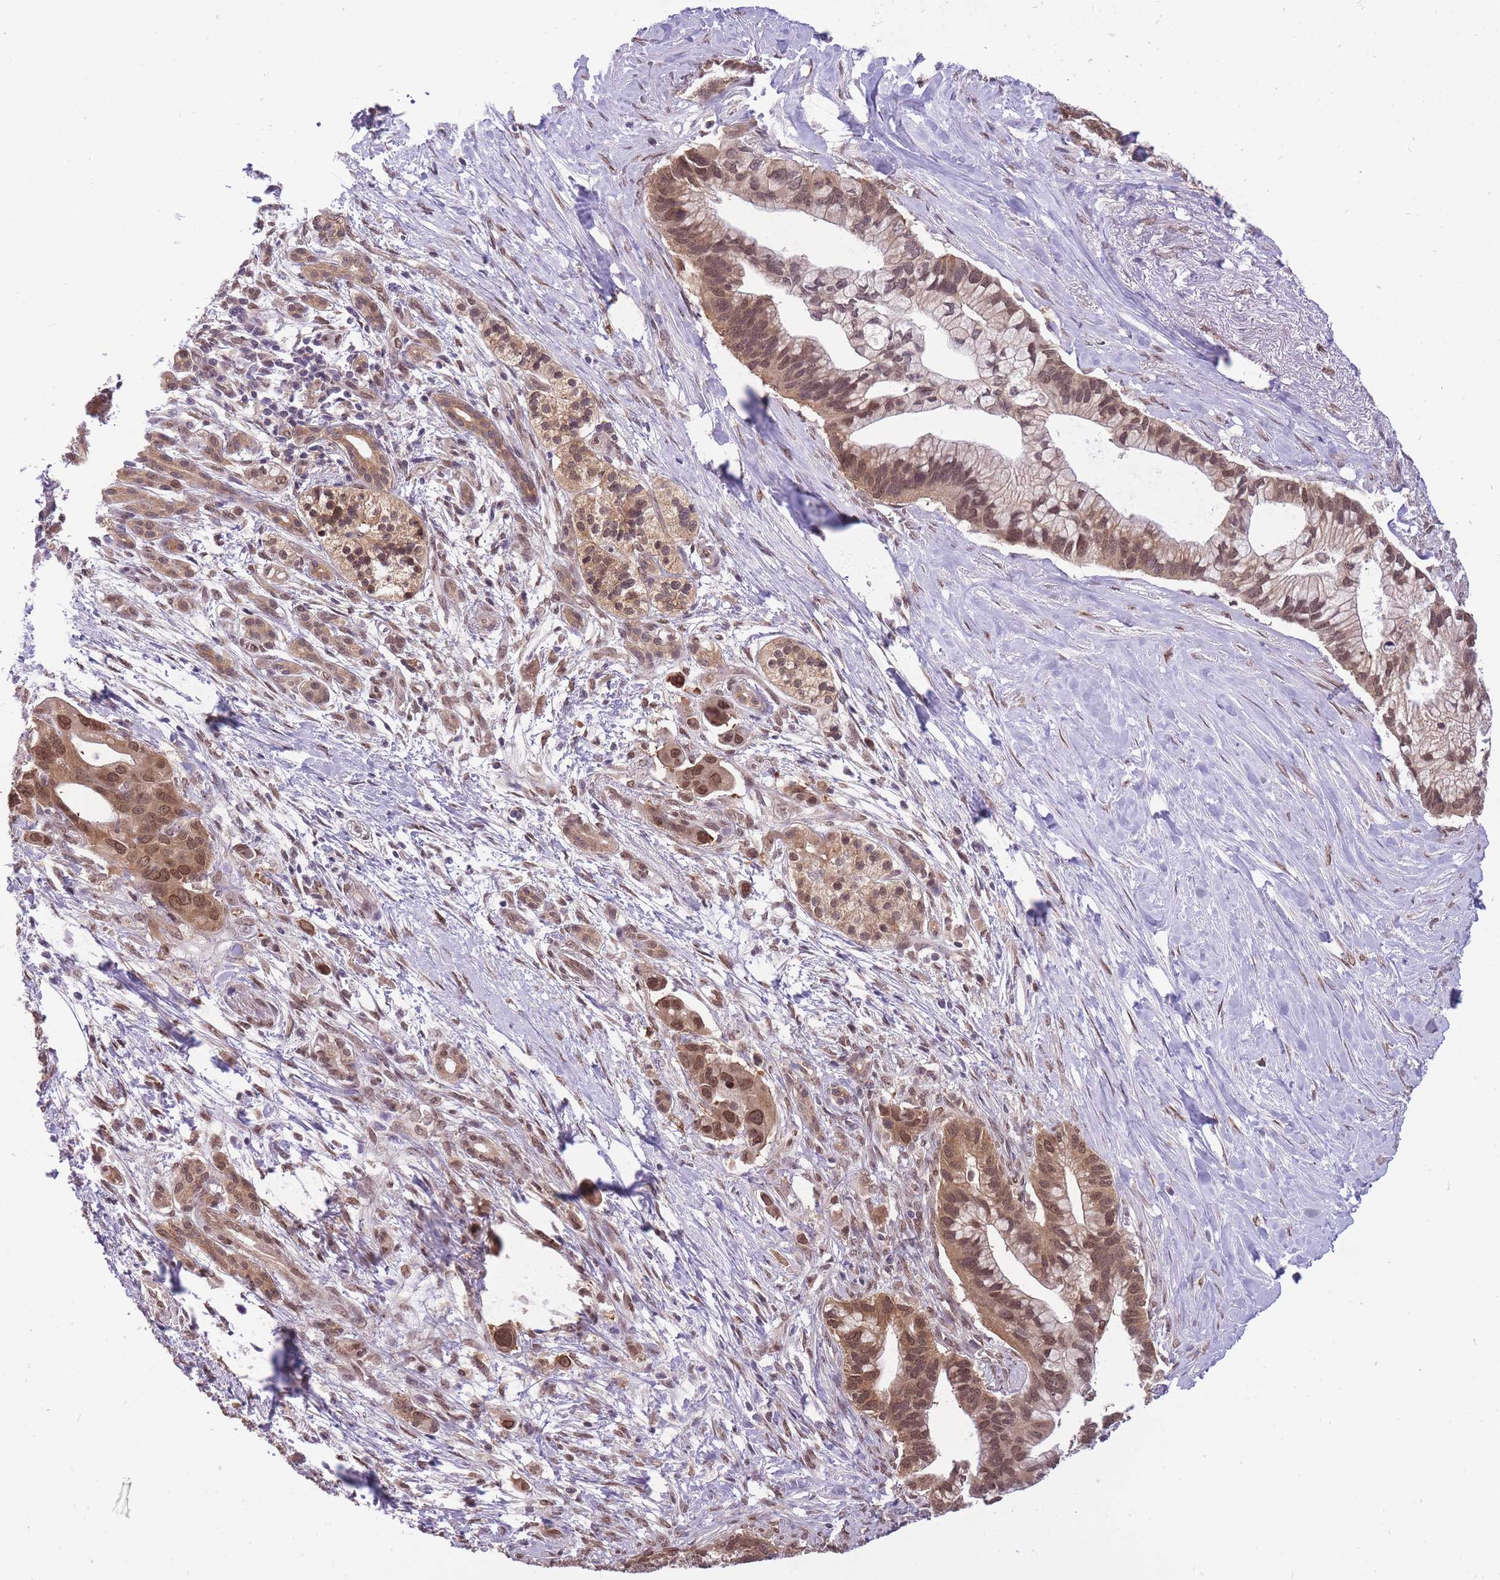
{"staining": {"intensity": "moderate", "quantity": ">75%", "location": "cytoplasmic/membranous,nuclear"}, "tissue": "pancreatic cancer", "cell_type": "Tumor cells", "image_type": "cancer", "snomed": [{"axis": "morphology", "description": "Adenocarcinoma, NOS"}, {"axis": "topography", "description": "Pancreas"}], "caption": "DAB (3,3'-diaminobenzidine) immunohistochemical staining of human adenocarcinoma (pancreatic) exhibits moderate cytoplasmic/membranous and nuclear protein positivity in approximately >75% of tumor cells.", "gene": "CDIP1", "patient": {"sex": "male", "age": 68}}